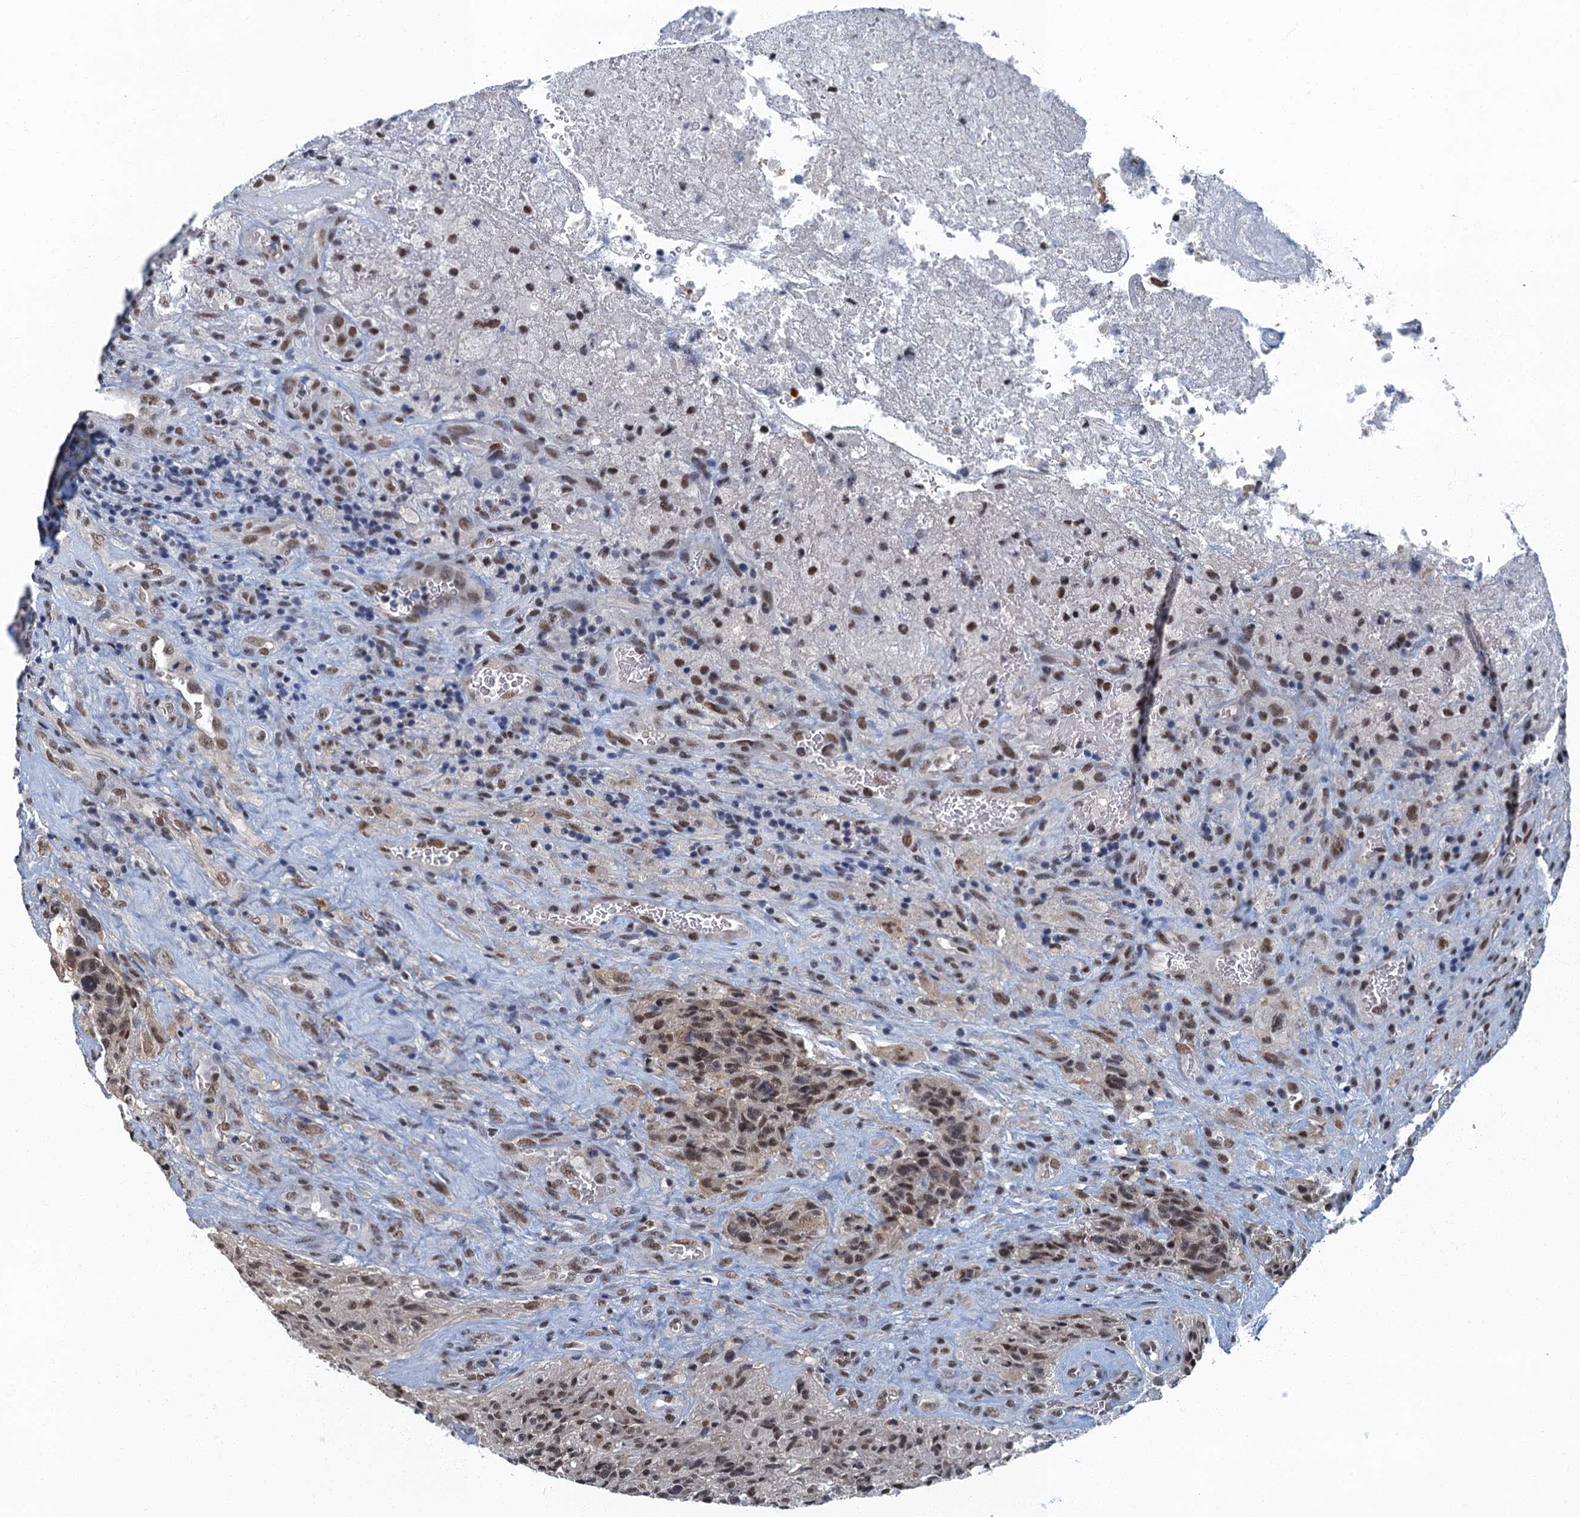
{"staining": {"intensity": "moderate", "quantity": ">75%", "location": "nuclear"}, "tissue": "glioma", "cell_type": "Tumor cells", "image_type": "cancer", "snomed": [{"axis": "morphology", "description": "Glioma, malignant, High grade"}, {"axis": "topography", "description": "Brain"}], "caption": "A photomicrograph of glioma stained for a protein shows moderate nuclear brown staining in tumor cells. Immunohistochemistry stains the protein of interest in brown and the nuclei are stained blue.", "gene": "GADL1", "patient": {"sex": "male", "age": 69}}